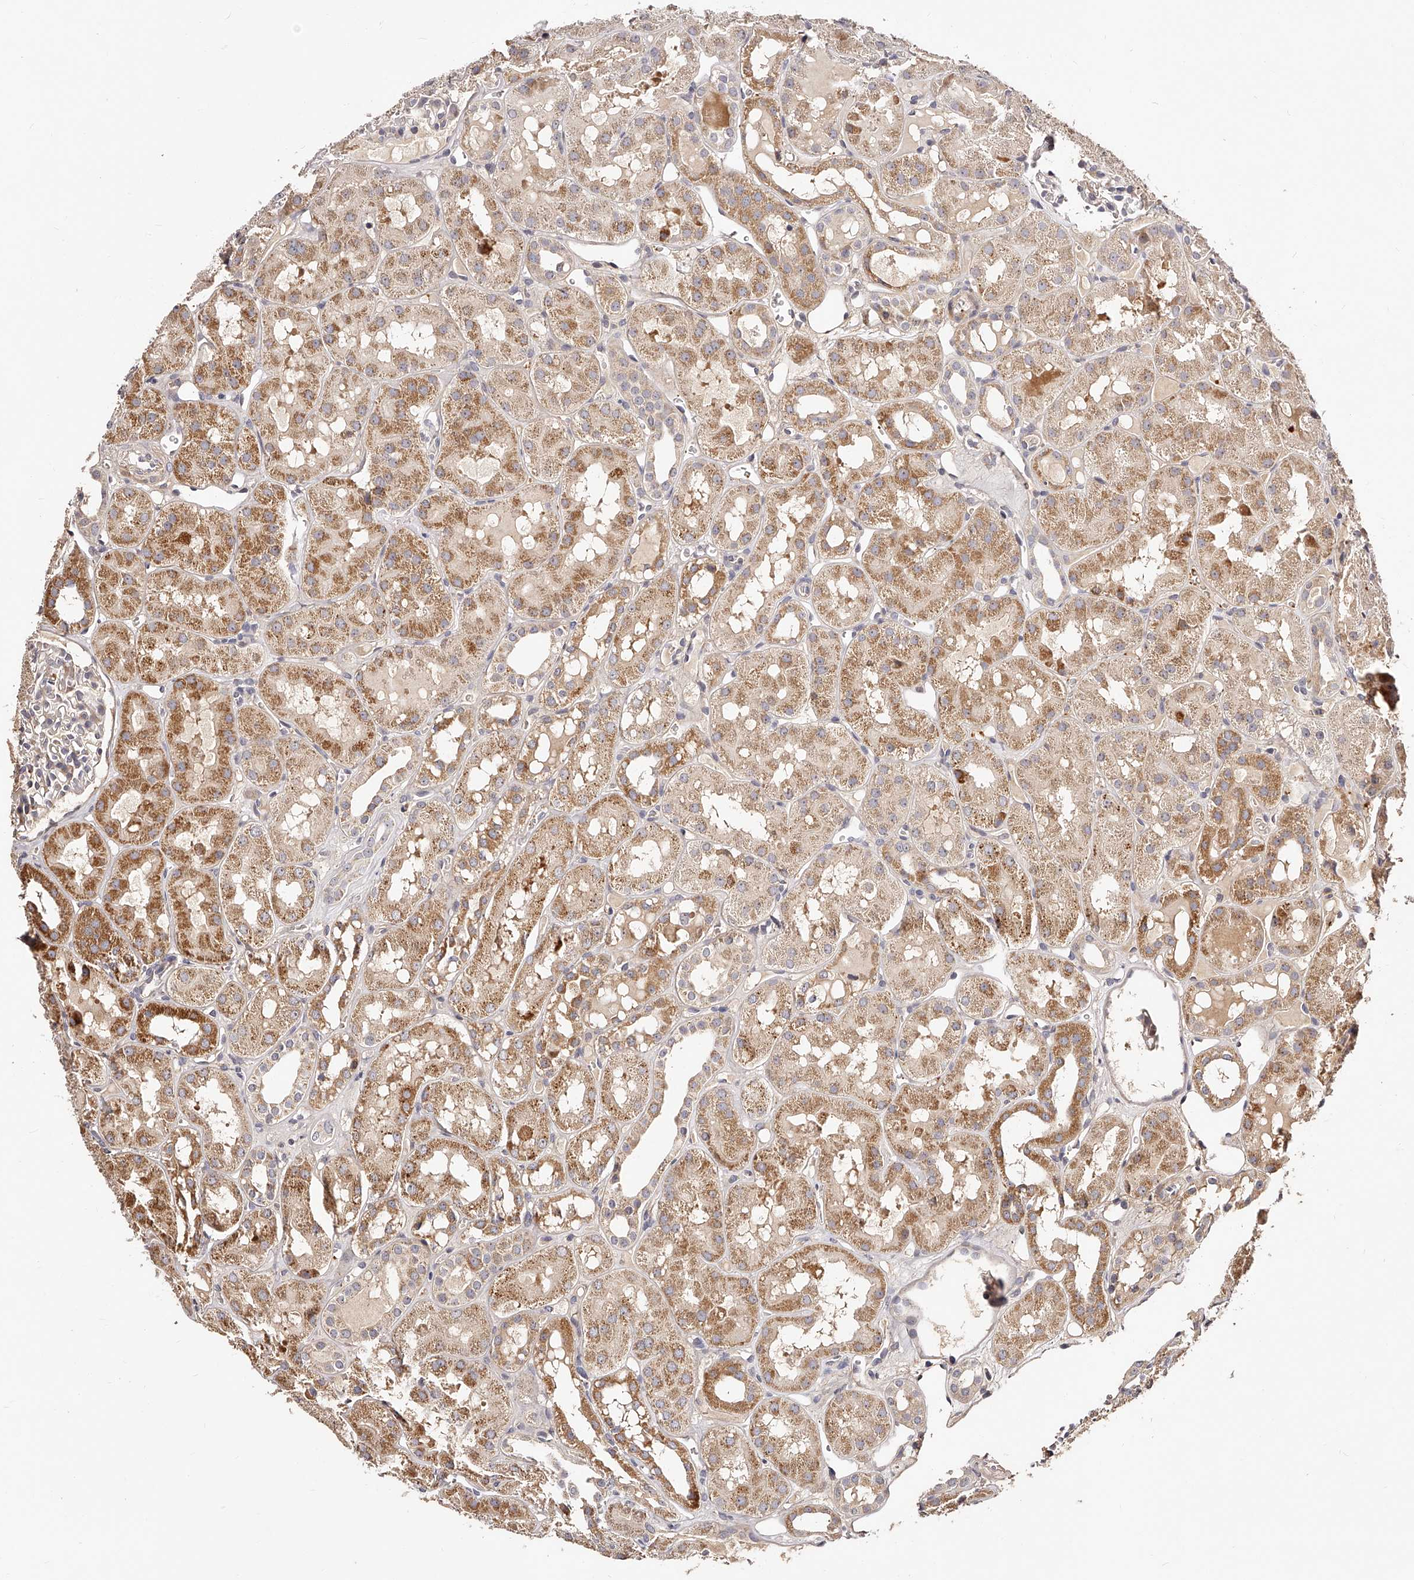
{"staining": {"intensity": "negative", "quantity": "none", "location": "none"}, "tissue": "kidney", "cell_type": "Cells in glomeruli", "image_type": "normal", "snomed": [{"axis": "morphology", "description": "Normal tissue, NOS"}, {"axis": "topography", "description": "Kidney"}], "caption": "DAB immunohistochemical staining of benign human kidney demonstrates no significant positivity in cells in glomeruli.", "gene": "ZNF502", "patient": {"sex": "male", "age": 16}}